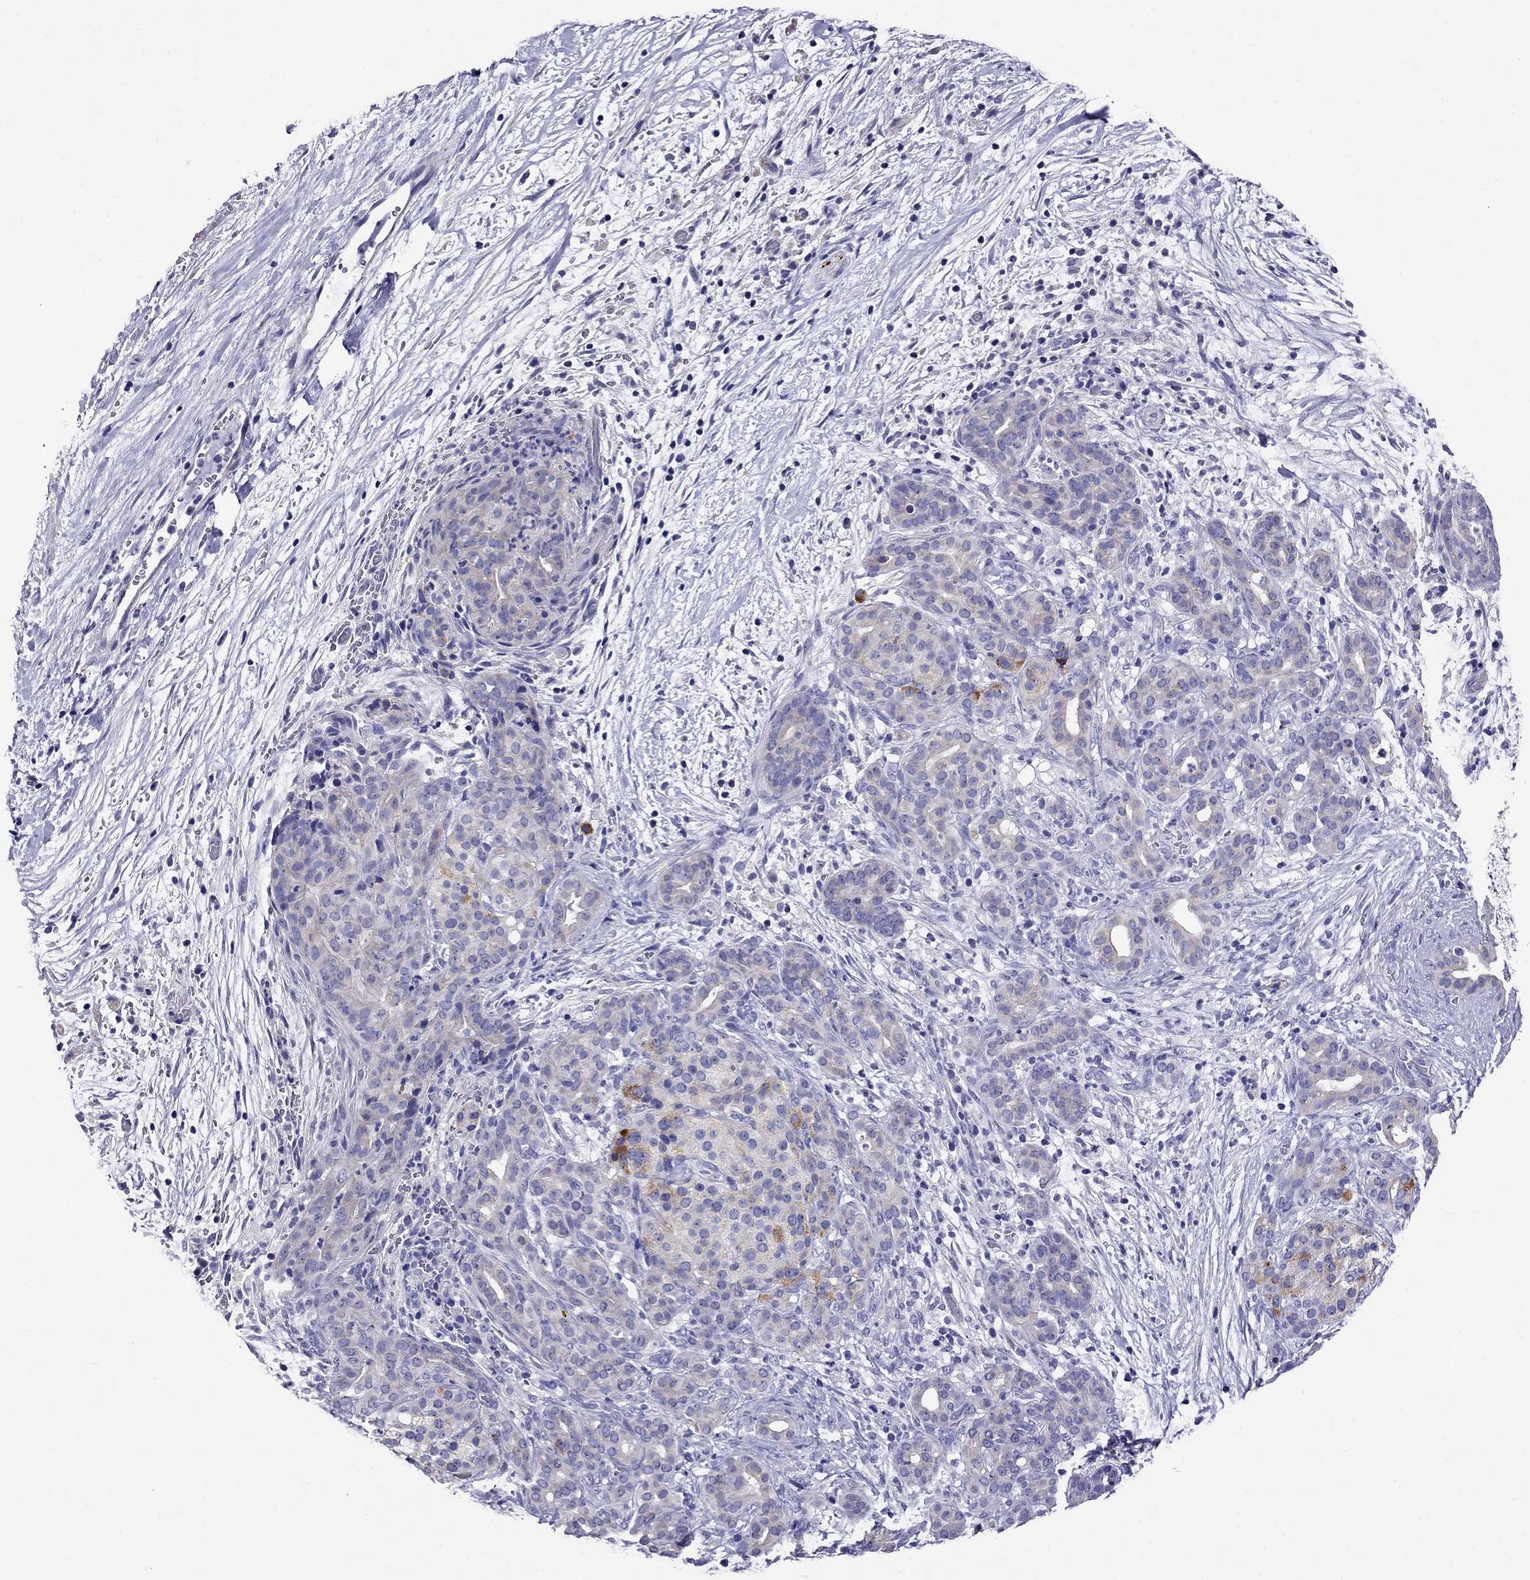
{"staining": {"intensity": "weak", "quantity": "25%-75%", "location": "cytoplasmic/membranous"}, "tissue": "pancreatic cancer", "cell_type": "Tumor cells", "image_type": "cancer", "snomed": [{"axis": "morphology", "description": "Adenocarcinoma, NOS"}, {"axis": "topography", "description": "Pancreas"}], "caption": "Immunohistochemical staining of pancreatic adenocarcinoma displays low levels of weak cytoplasmic/membranous positivity in approximately 25%-75% of tumor cells.", "gene": "SCG2", "patient": {"sex": "male", "age": 44}}